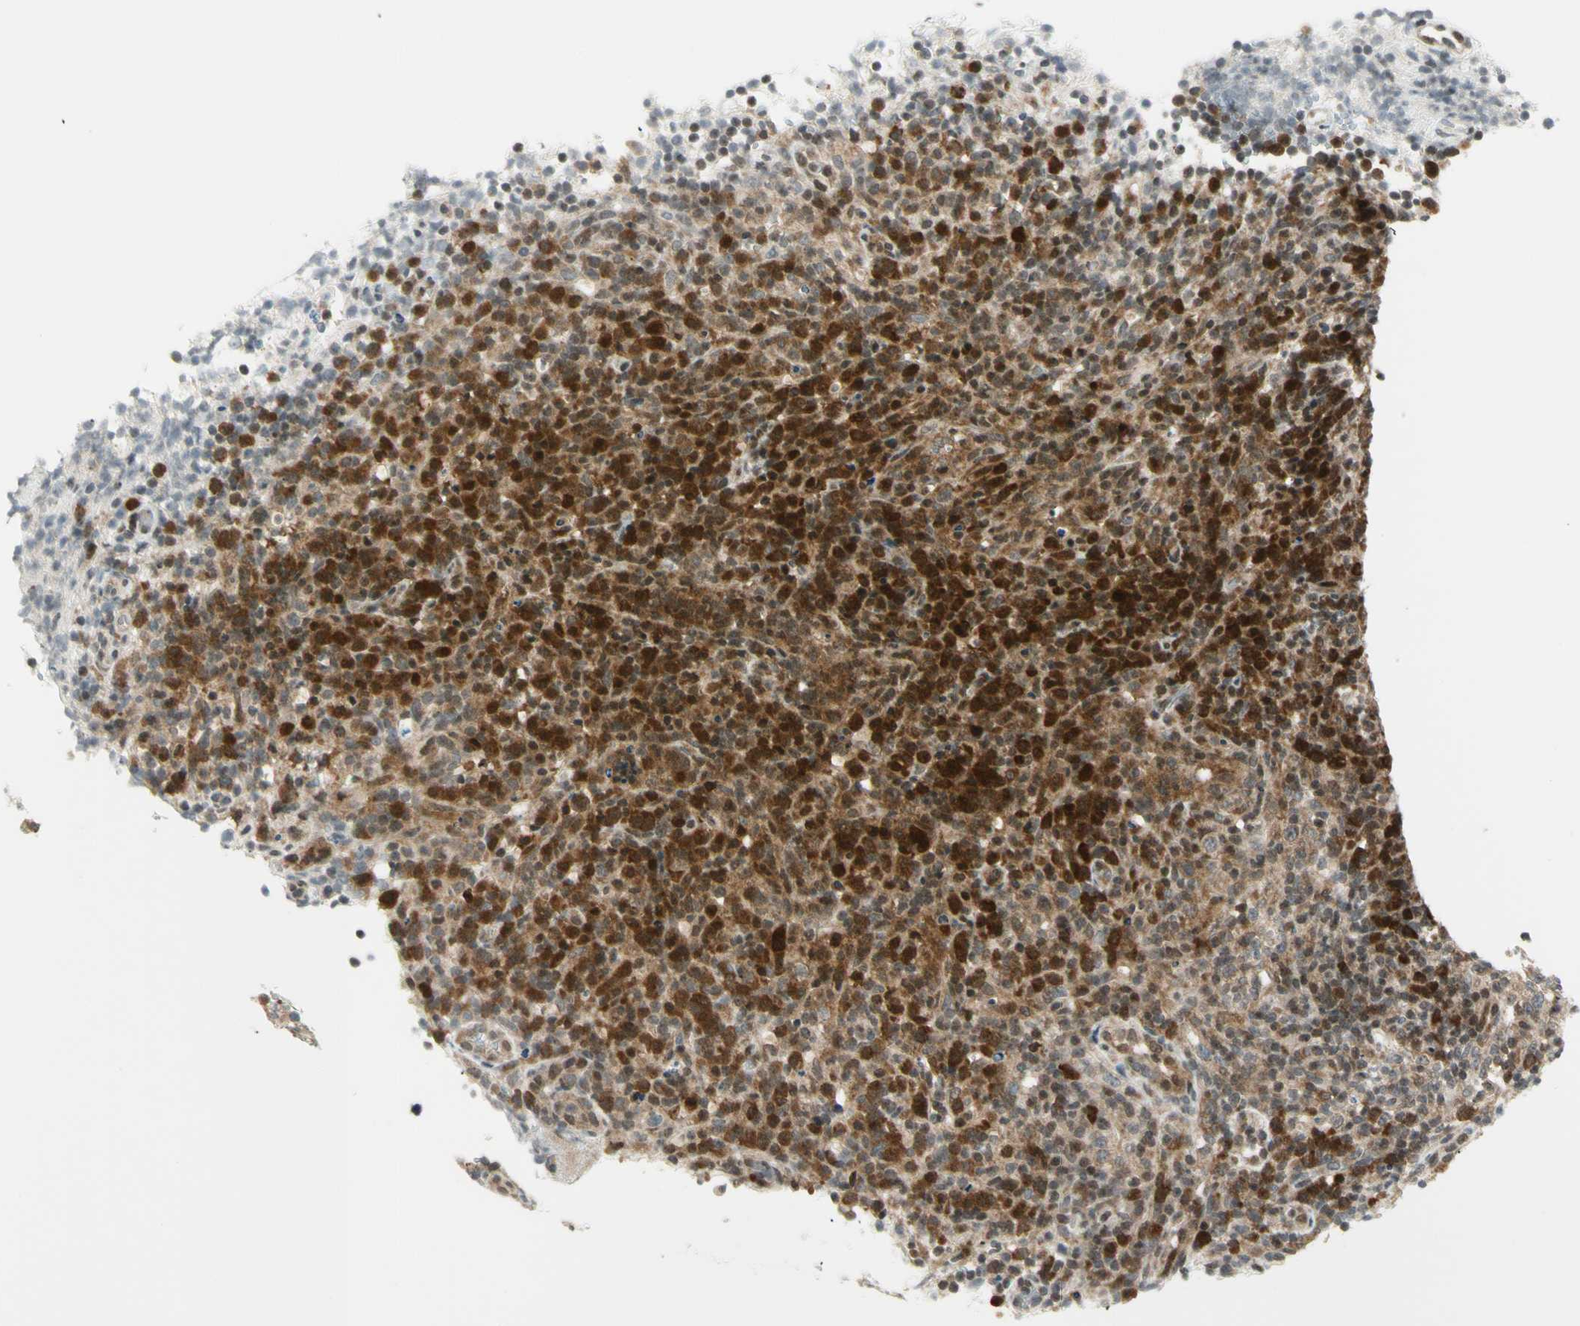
{"staining": {"intensity": "strong", "quantity": "25%-75%", "location": "cytoplasmic/membranous,nuclear"}, "tissue": "lymphoma", "cell_type": "Tumor cells", "image_type": "cancer", "snomed": [{"axis": "morphology", "description": "Malignant lymphoma, non-Hodgkin's type, High grade"}, {"axis": "topography", "description": "Lymph node"}], "caption": "This micrograph reveals IHC staining of lymphoma, with high strong cytoplasmic/membranous and nuclear staining in approximately 25%-75% of tumor cells.", "gene": "TPT1", "patient": {"sex": "female", "age": 76}}